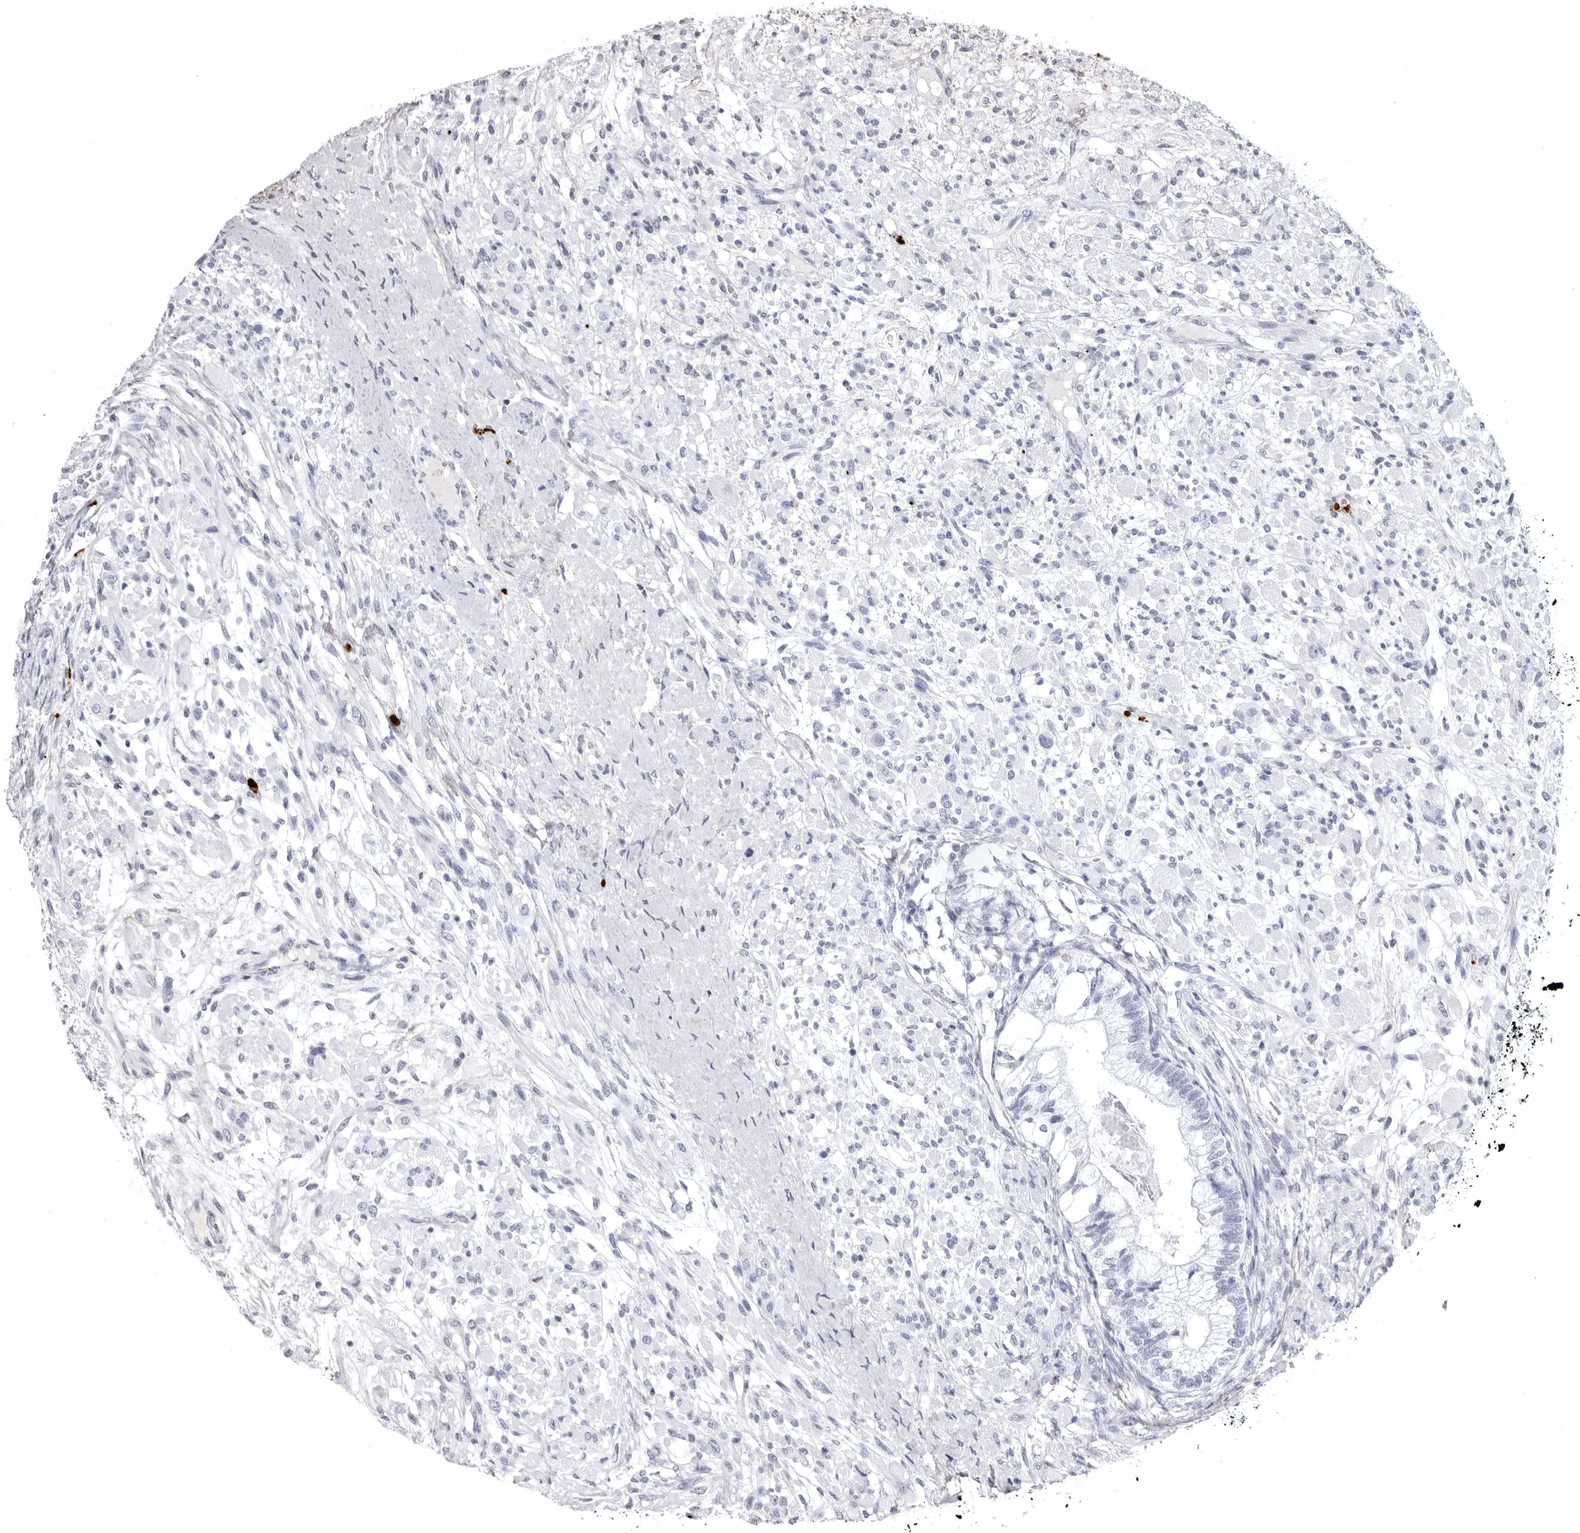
{"staining": {"intensity": "negative", "quantity": "none", "location": "none"}, "tissue": "testis cancer", "cell_type": "Tumor cells", "image_type": "cancer", "snomed": [{"axis": "morphology", "description": "Seminoma, NOS"}, {"axis": "morphology", "description": "Carcinoma, Embryonal, NOS"}, {"axis": "topography", "description": "Testis"}], "caption": "Immunohistochemistry (IHC) photomicrograph of human embryonal carcinoma (testis) stained for a protein (brown), which demonstrates no staining in tumor cells.", "gene": "COL26A1", "patient": {"sex": "male", "age": 28}}